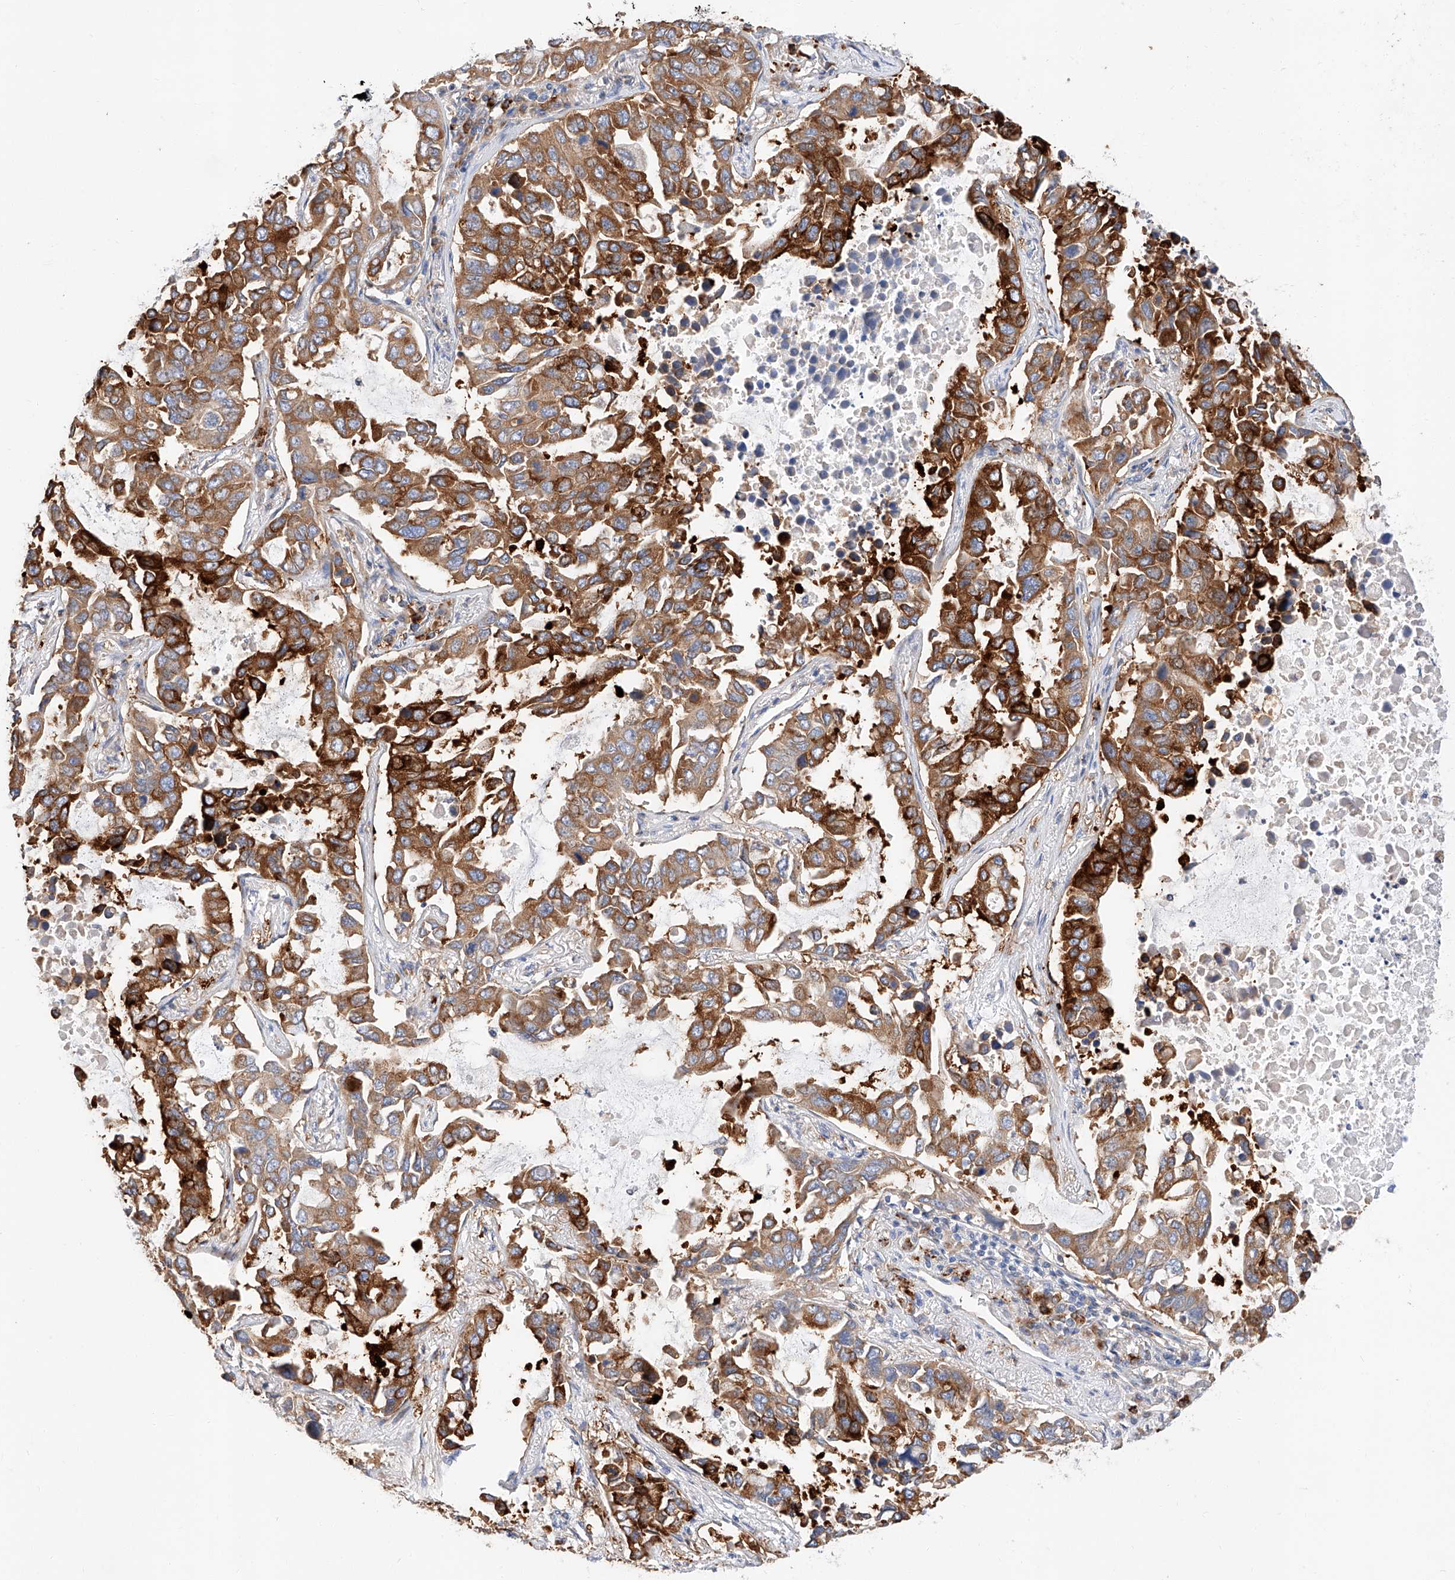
{"staining": {"intensity": "strong", "quantity": ">75%", "location": "cytoplasmic/membranous"}, "tissue": "lung cancer", "cell_type": "Tumor cells", "image_type": "cancer", "snomed": [{"axis": "morphology", "description": "Adenocarcinoma, NOS"}, {"axis": "topography", "description": "Lung"}], "caption": "Brown immunohistochemical staining in adenocarcinoma (lung) shows strong cytoplasmic/membranous expression in approximately >75% of tumor cells. (Brightfield microscopy of DAB IHC at high magnification).", "gene": "GLMN", "patient": {"sex": "male", "age": 64}}